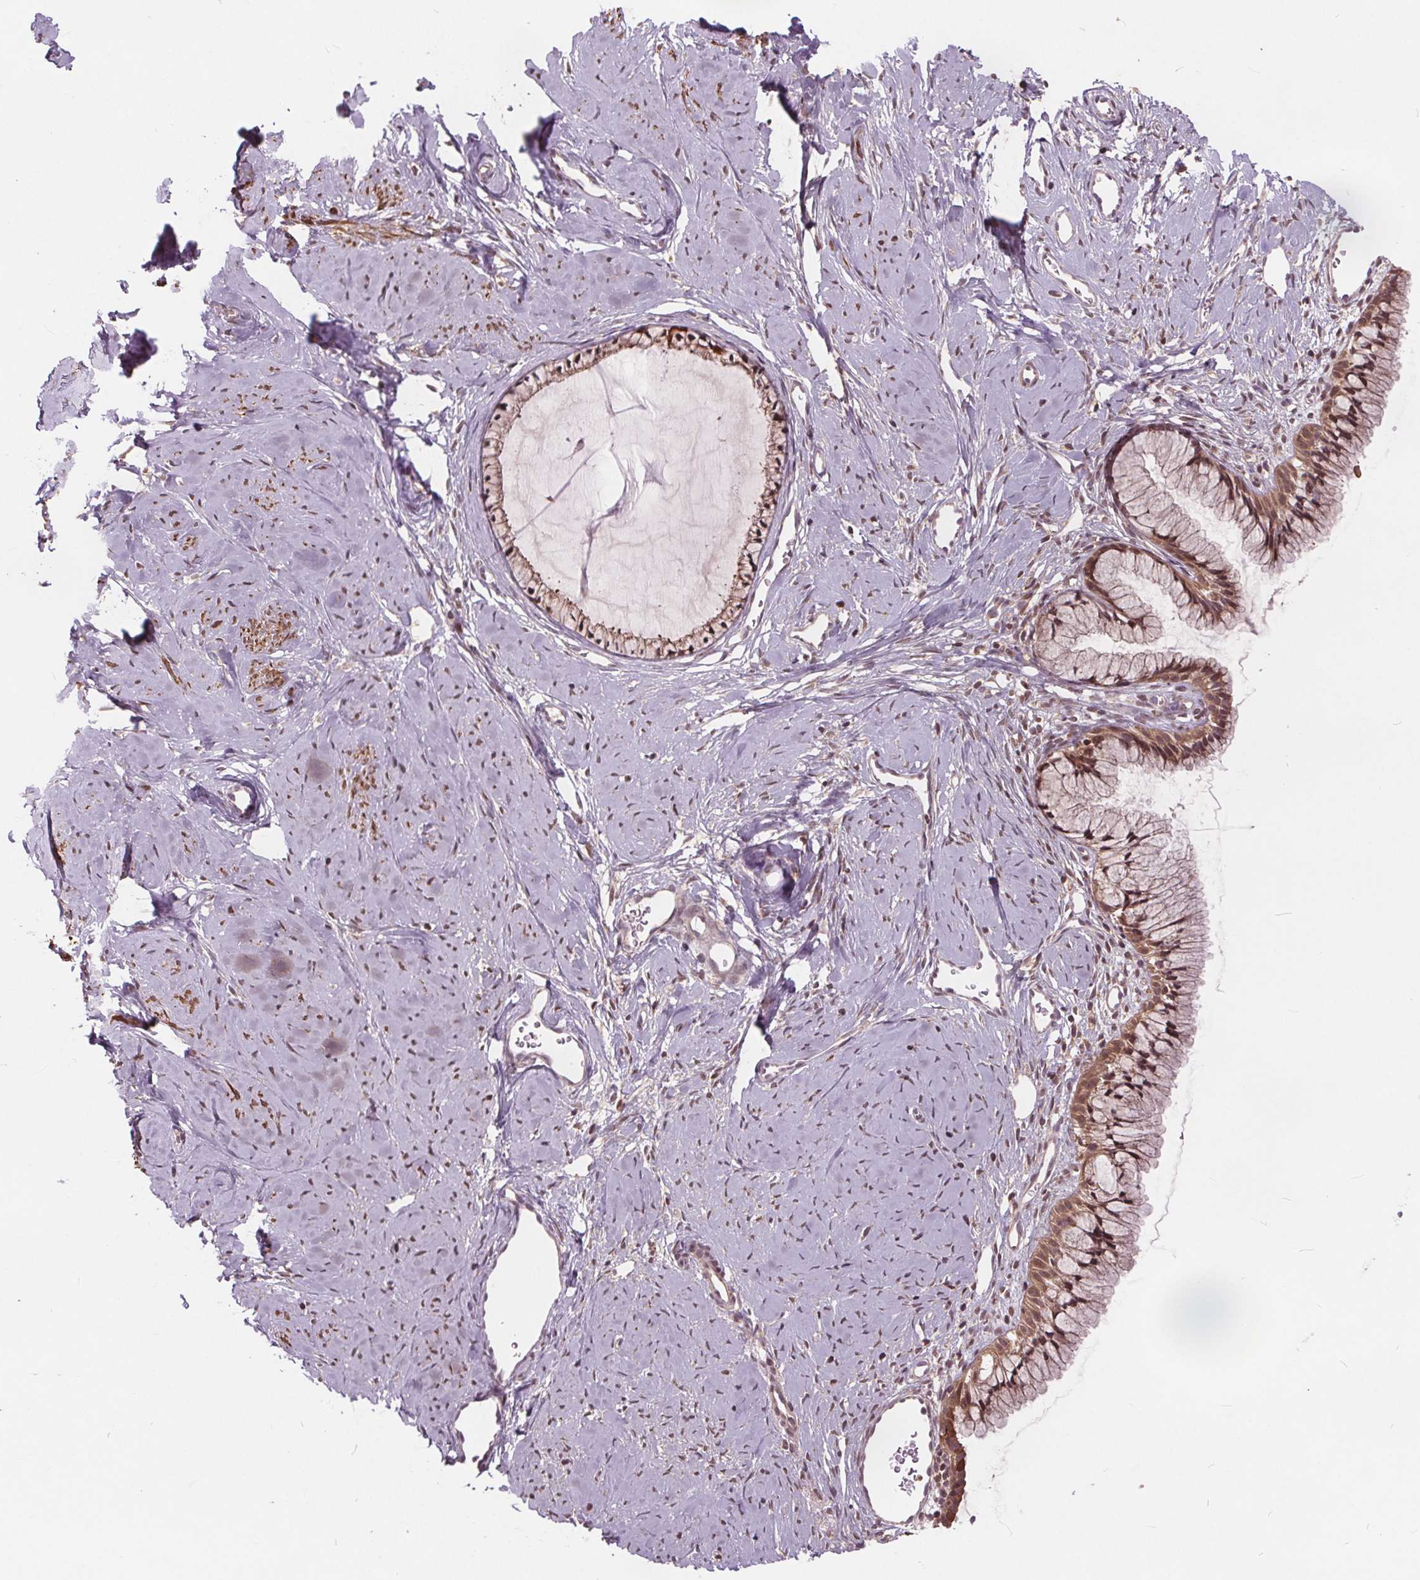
{"staining": {"intensity": "moderate", "quantity": ">75%", "location": "cytoplasmic/membranous,nuclear"}, "tissue": "cervix", "cell_type": "Glandular cells", "image_type": "normal", "snomed": [{"axis": "morphology", "description": "Normal tissue, NOS"}, {"axis": "topography", "description": "Cervix"}], "caption": "Immunohistochemistry (IHC) histopathology image of benign cervix: cervix stained using immunohistochemistry (IHC) exhibits medium levels of moderate protein expression localized specifically in the cytoplasmic/membranous,nuclear of glandular cells, appearing as a cytoplasmic/membranous,nuclear brown color.", "gene": "HIF1AN", "patient": {"sex": "female", "age": 40}}